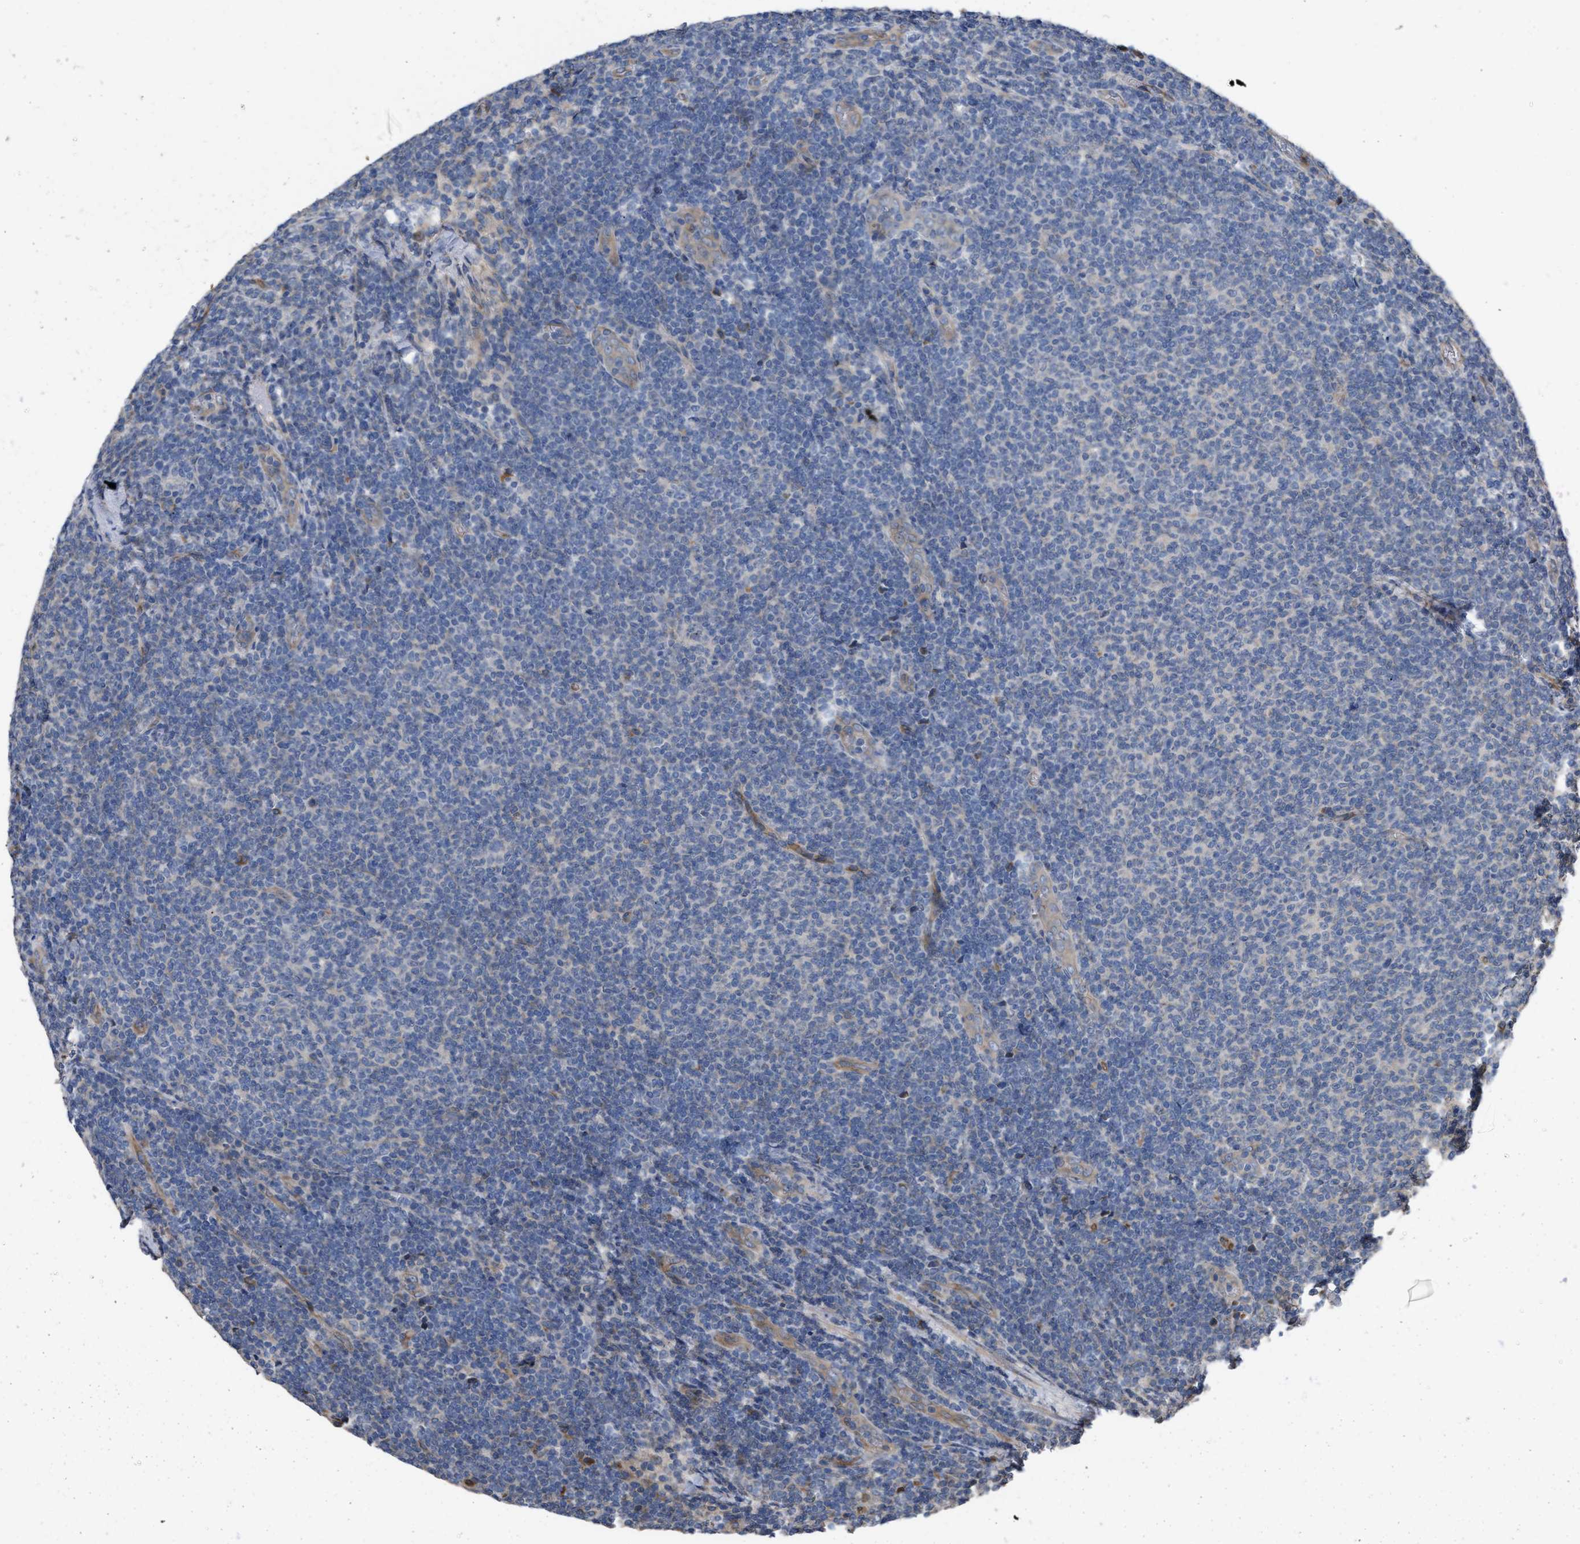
{"staining": {"intensity": "negative", "quantity": "none", "location": "none"}, "tissue": "lymphoma", "cell_type": "Tumor cells", "image_type": "cancer", "snomed": [{"axis": "morphology", "description": "Malignant lymphoma, non-Hodgkin's type, Low grade"}, {"axis": "topography", "description": "Lymph node"}], "caption": "Micrograph shows no protein staining in tumor cells of malignant lymphoma, non-Hodgkin's type (low-grade) tissue. Nuclei are stained in blue.", "gene": "SLC4A11", "patient": {"sex": "male", "age": 66}}